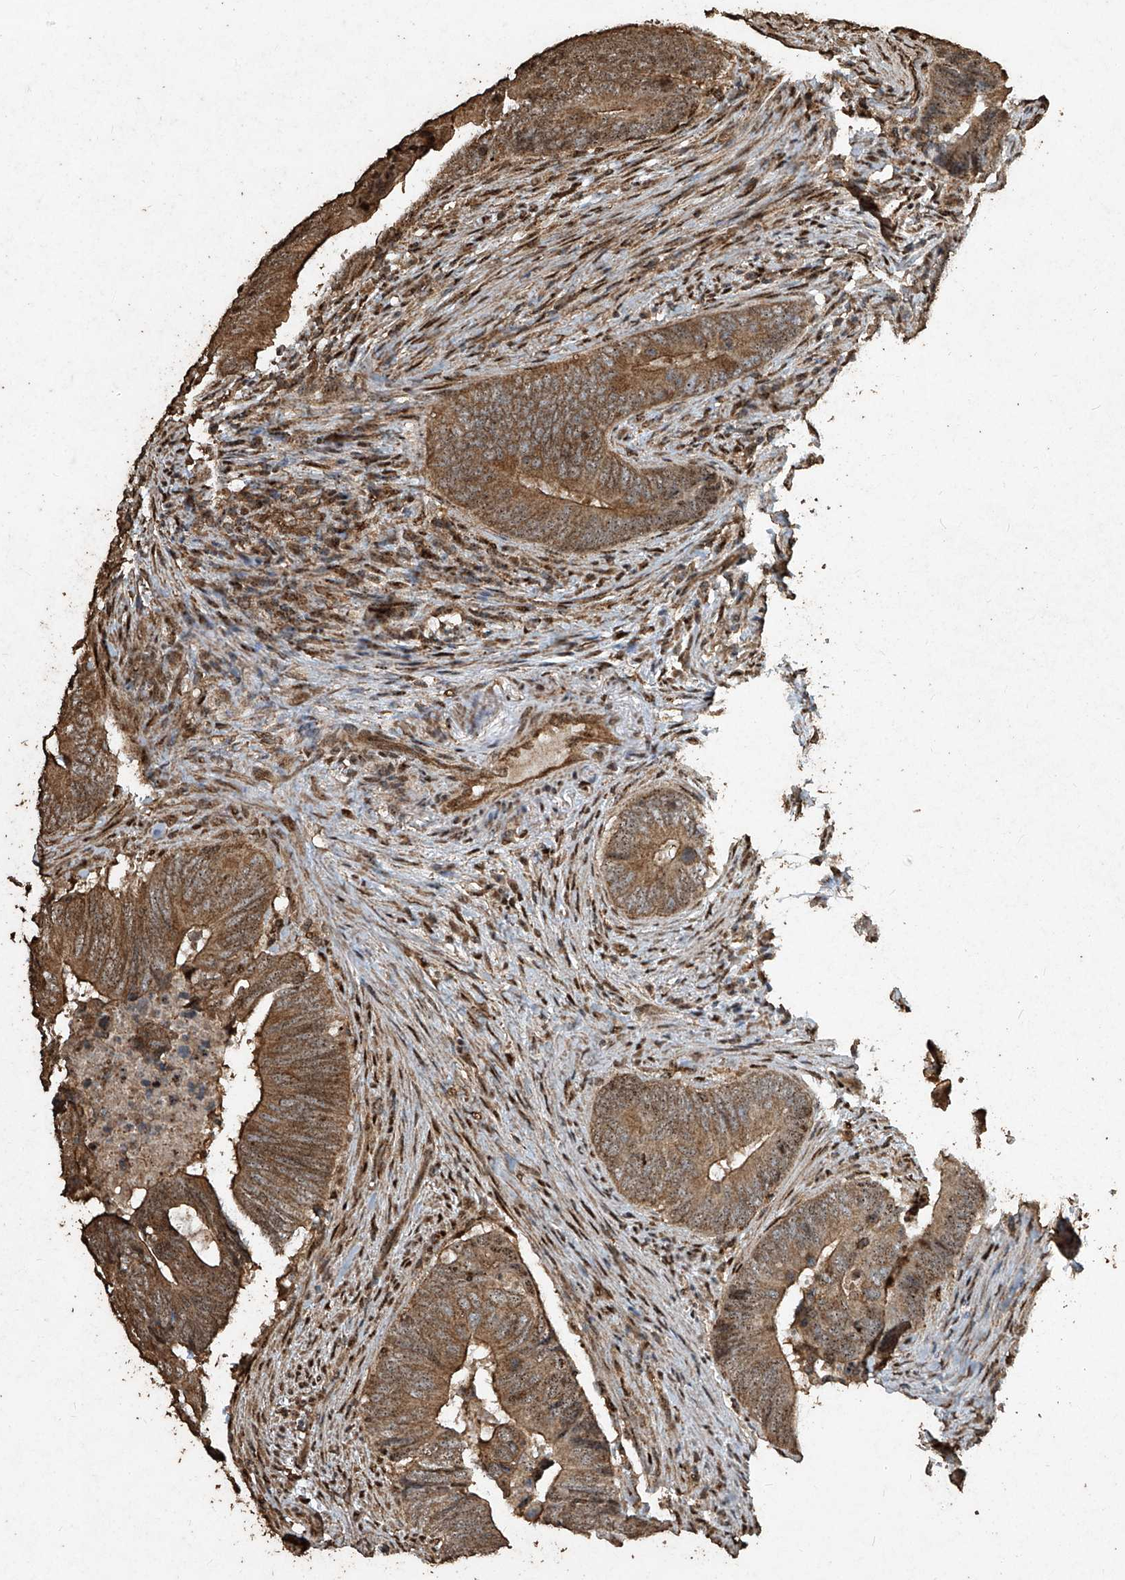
{"staining": {"intensity": "moderate", "quantity": ">75%", "location": "cytoplasmic/membranous,nuclear"}, "tissue": "colorectal cancer", "cell_type": "Tumor cells", "image_type": "cancer", "snomed": [{"axis": "morphology", "description": "Normal tissue, NOS"}, {"axis": "morphology", "description": "Adenocarcinoma, NOS"}, {"axis": "topography", "description": "Colon"}], "caption": "IHC photomicrograph of neoplastic tissue: human colorectal adenocarcinoma stained using immunohistochemistry shows medium levels of moderate protein expression localized specifically in the cytoplasmic/membranous and nuclear of tumor cells, appearing as a cytoplasmic/membranous and nuclear brown color.", "gene": "ERBB3", "patient": {"sex": "male", "age": 56}}